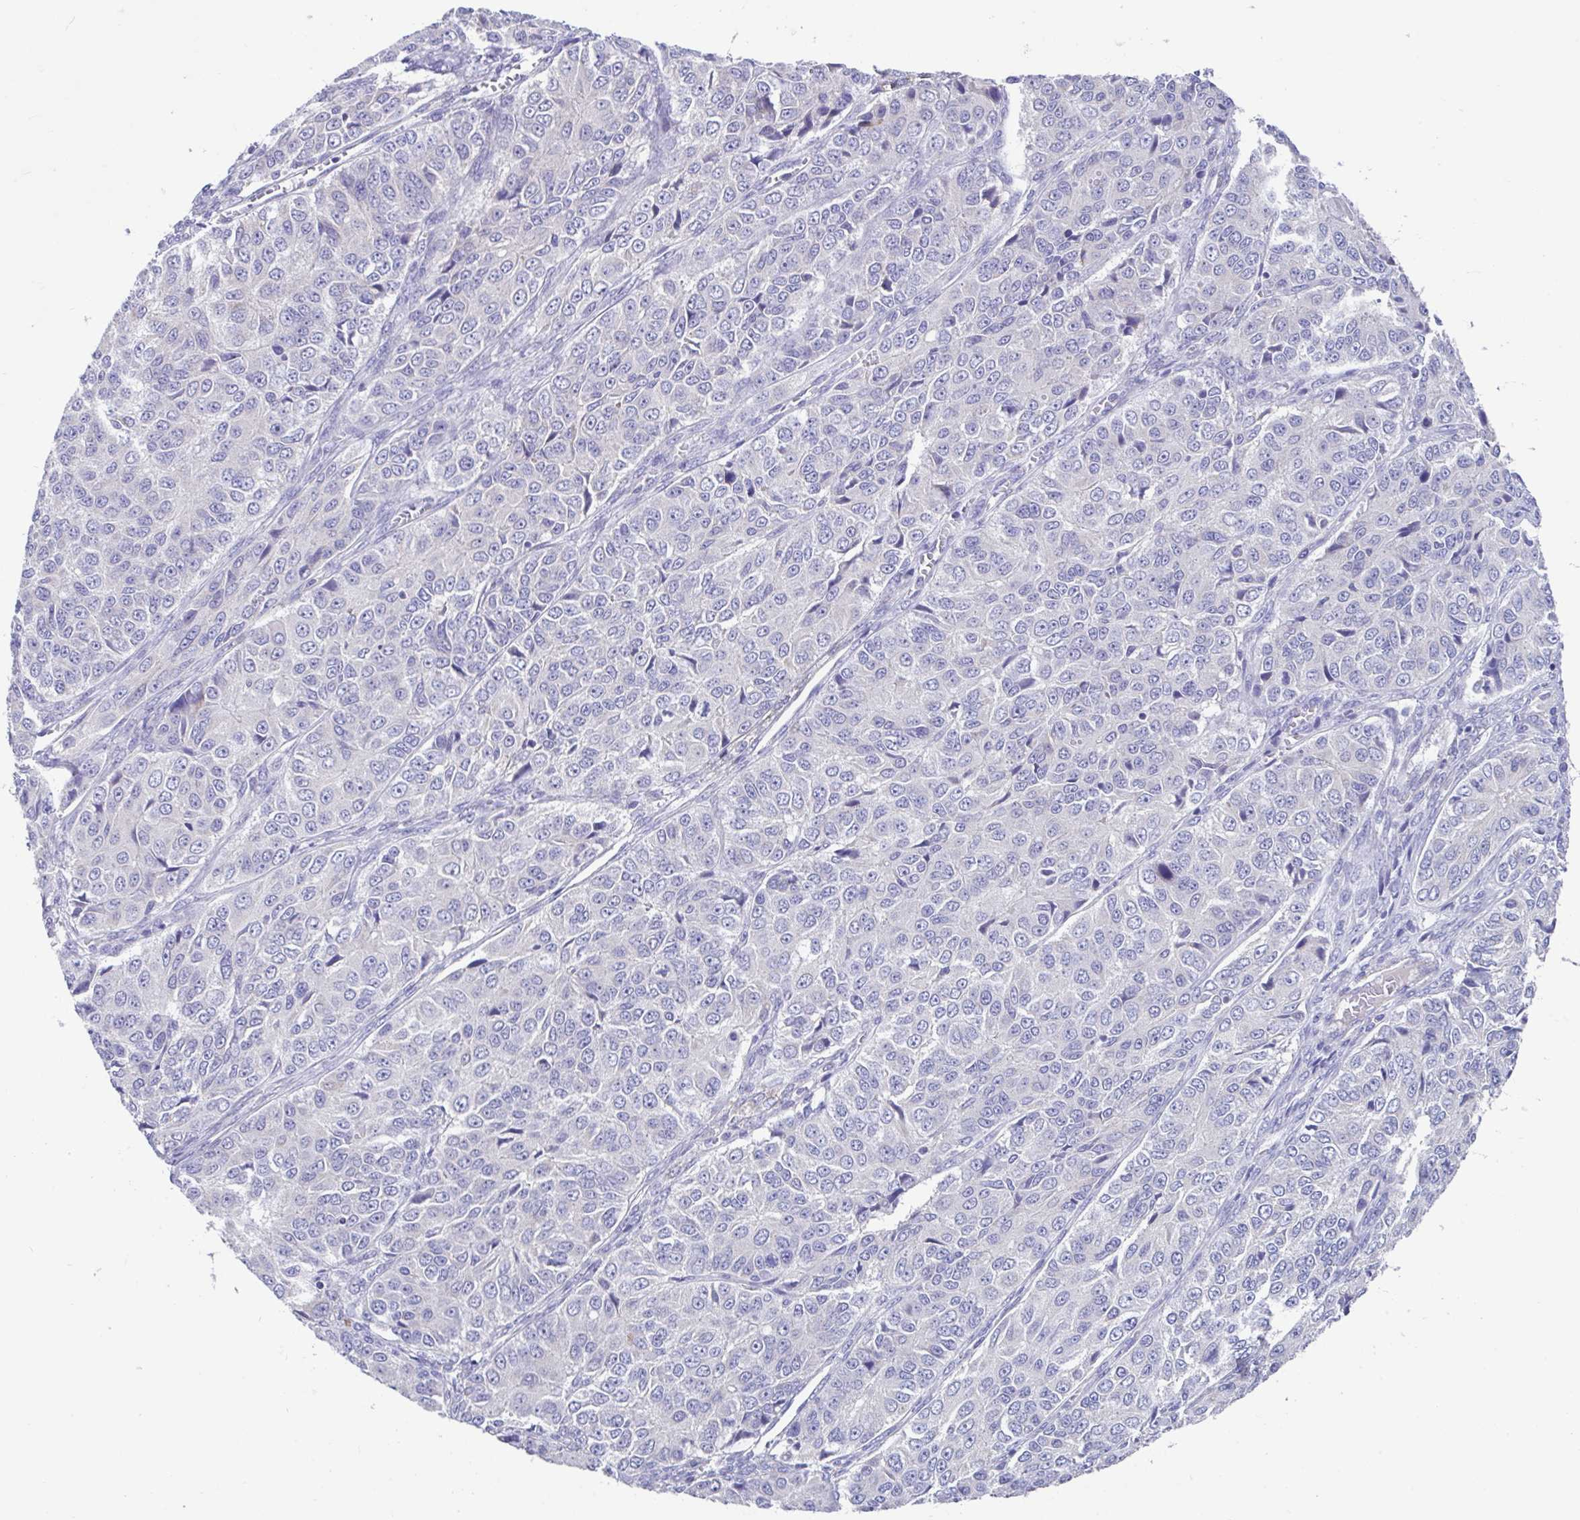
{"staining": {"intensity": "negative", "quantity": "none", "location": "none"}, "tissue": "ovarian cancer", "cell_type": "Tumor cells", "image_type": "cancer", "snomed": [{"axis": "morphology", "description": "Carcinoma, endometroid"}, {"axis": "topography", "description": "Ovary"}], "caption": "There is no significant expression in tumor cells of endometroid carcinoma (ovarian). (Stains: DAB immunohistochemistry (IHC) with hematoxylin counter stain, Microscopy: brightfield microscopy at high magnification).", "gene": "CCSAP", "patient": {"sex": "female", "age": 51}}